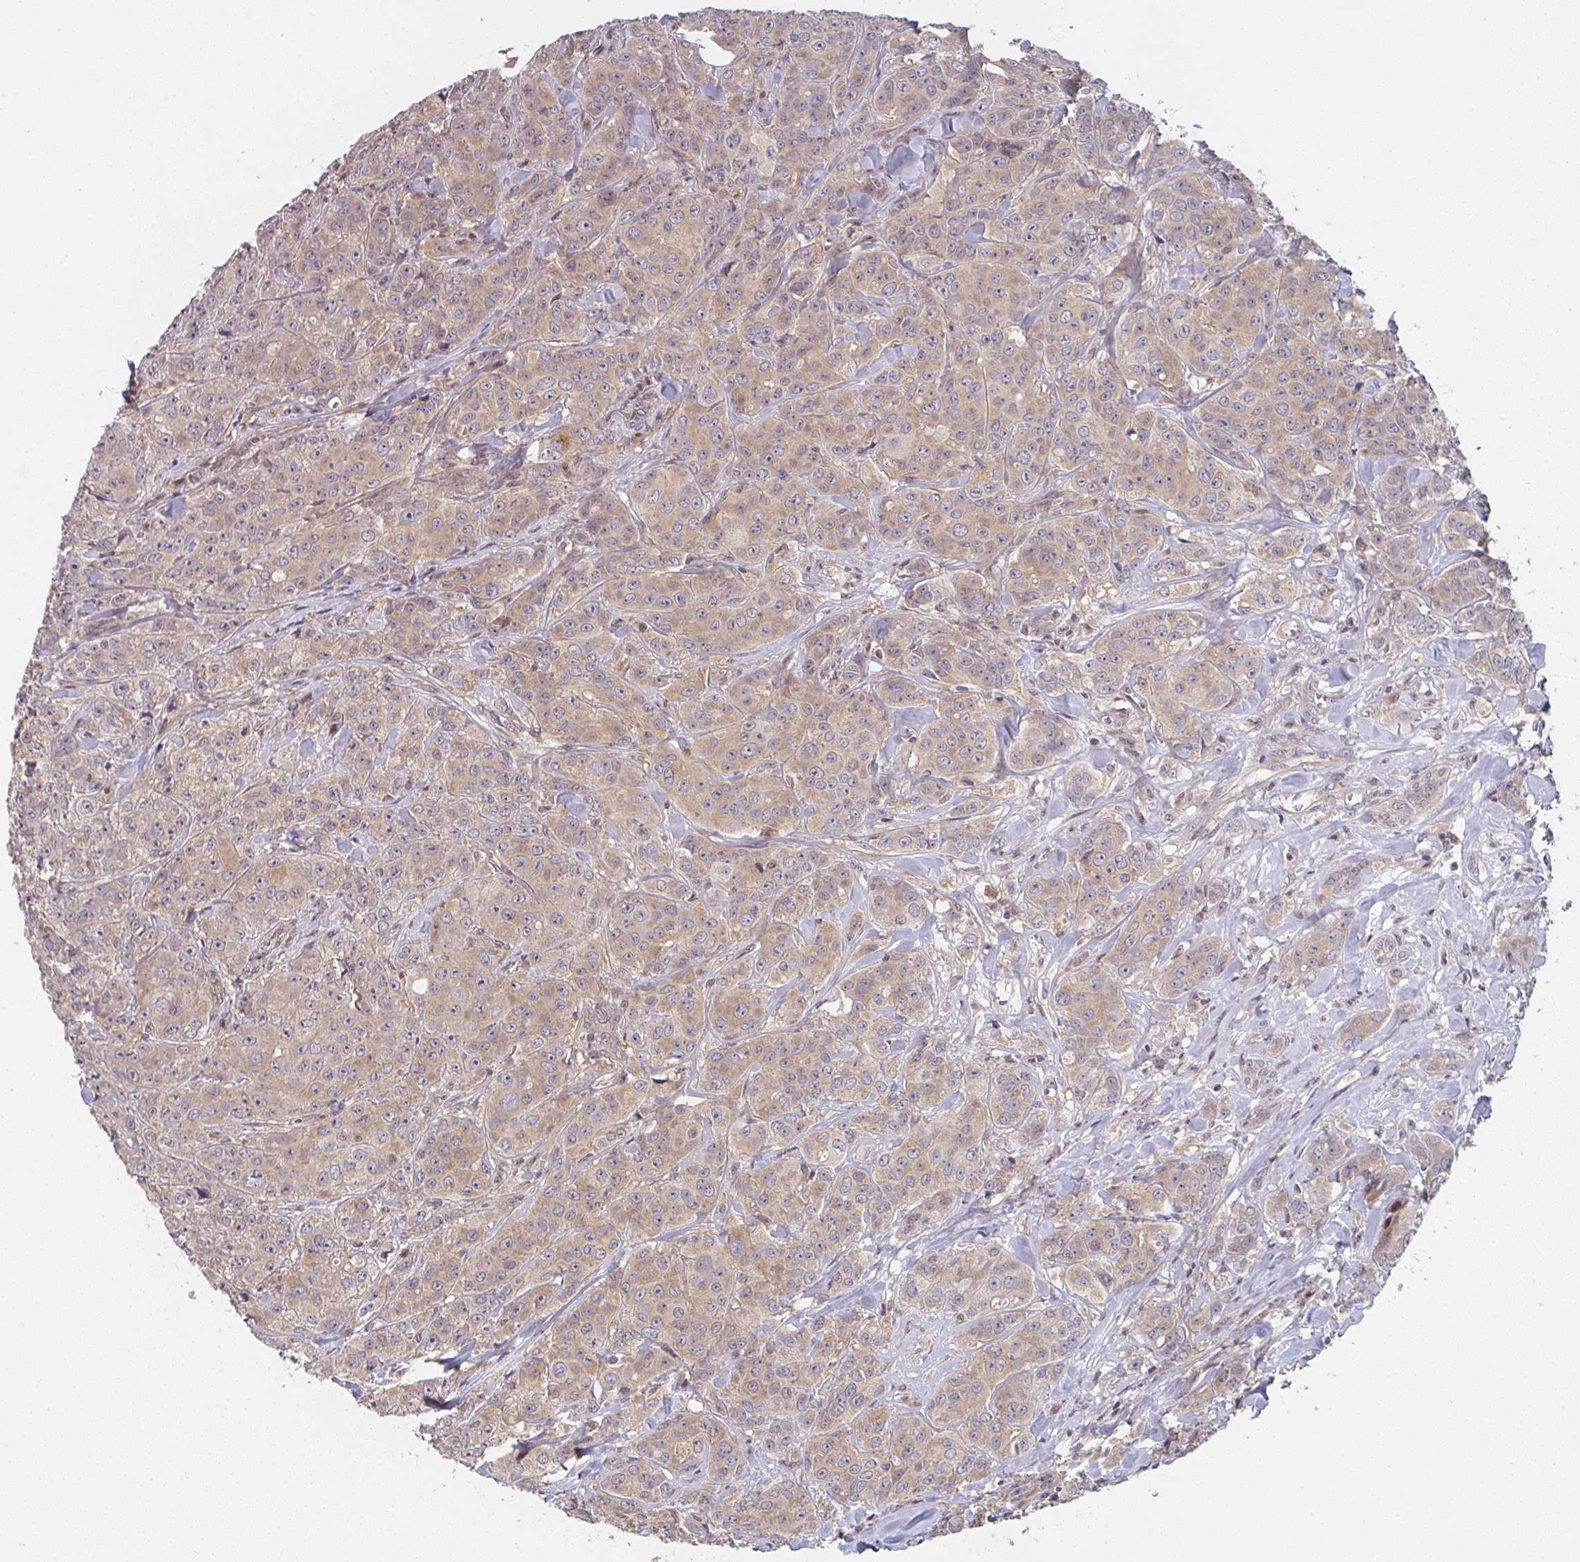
{"staining": {"intensity": "moderate", "quantity": ">75%", "location": "cytoplasmic/membranous"}, "tissue": "breast cancer", "cell_type": "Tumor cells", "image_type": "cancer", "snomed": [{"axis": "morphology", "description": "Normal tissue, NOS"}, {"axis": "morphology", "description": "Duct carcinoma"}, {"axis": "topography", "description": "Breast"}], "caption": "IHC of breast infiltrating ductal carcinoma displays medium levels of moderate cytoplasmic/membranous positivity in approximately >75% of tumor cells.", "gene": "RANGRF", "patient": {"sex": "female", "age": 43}}